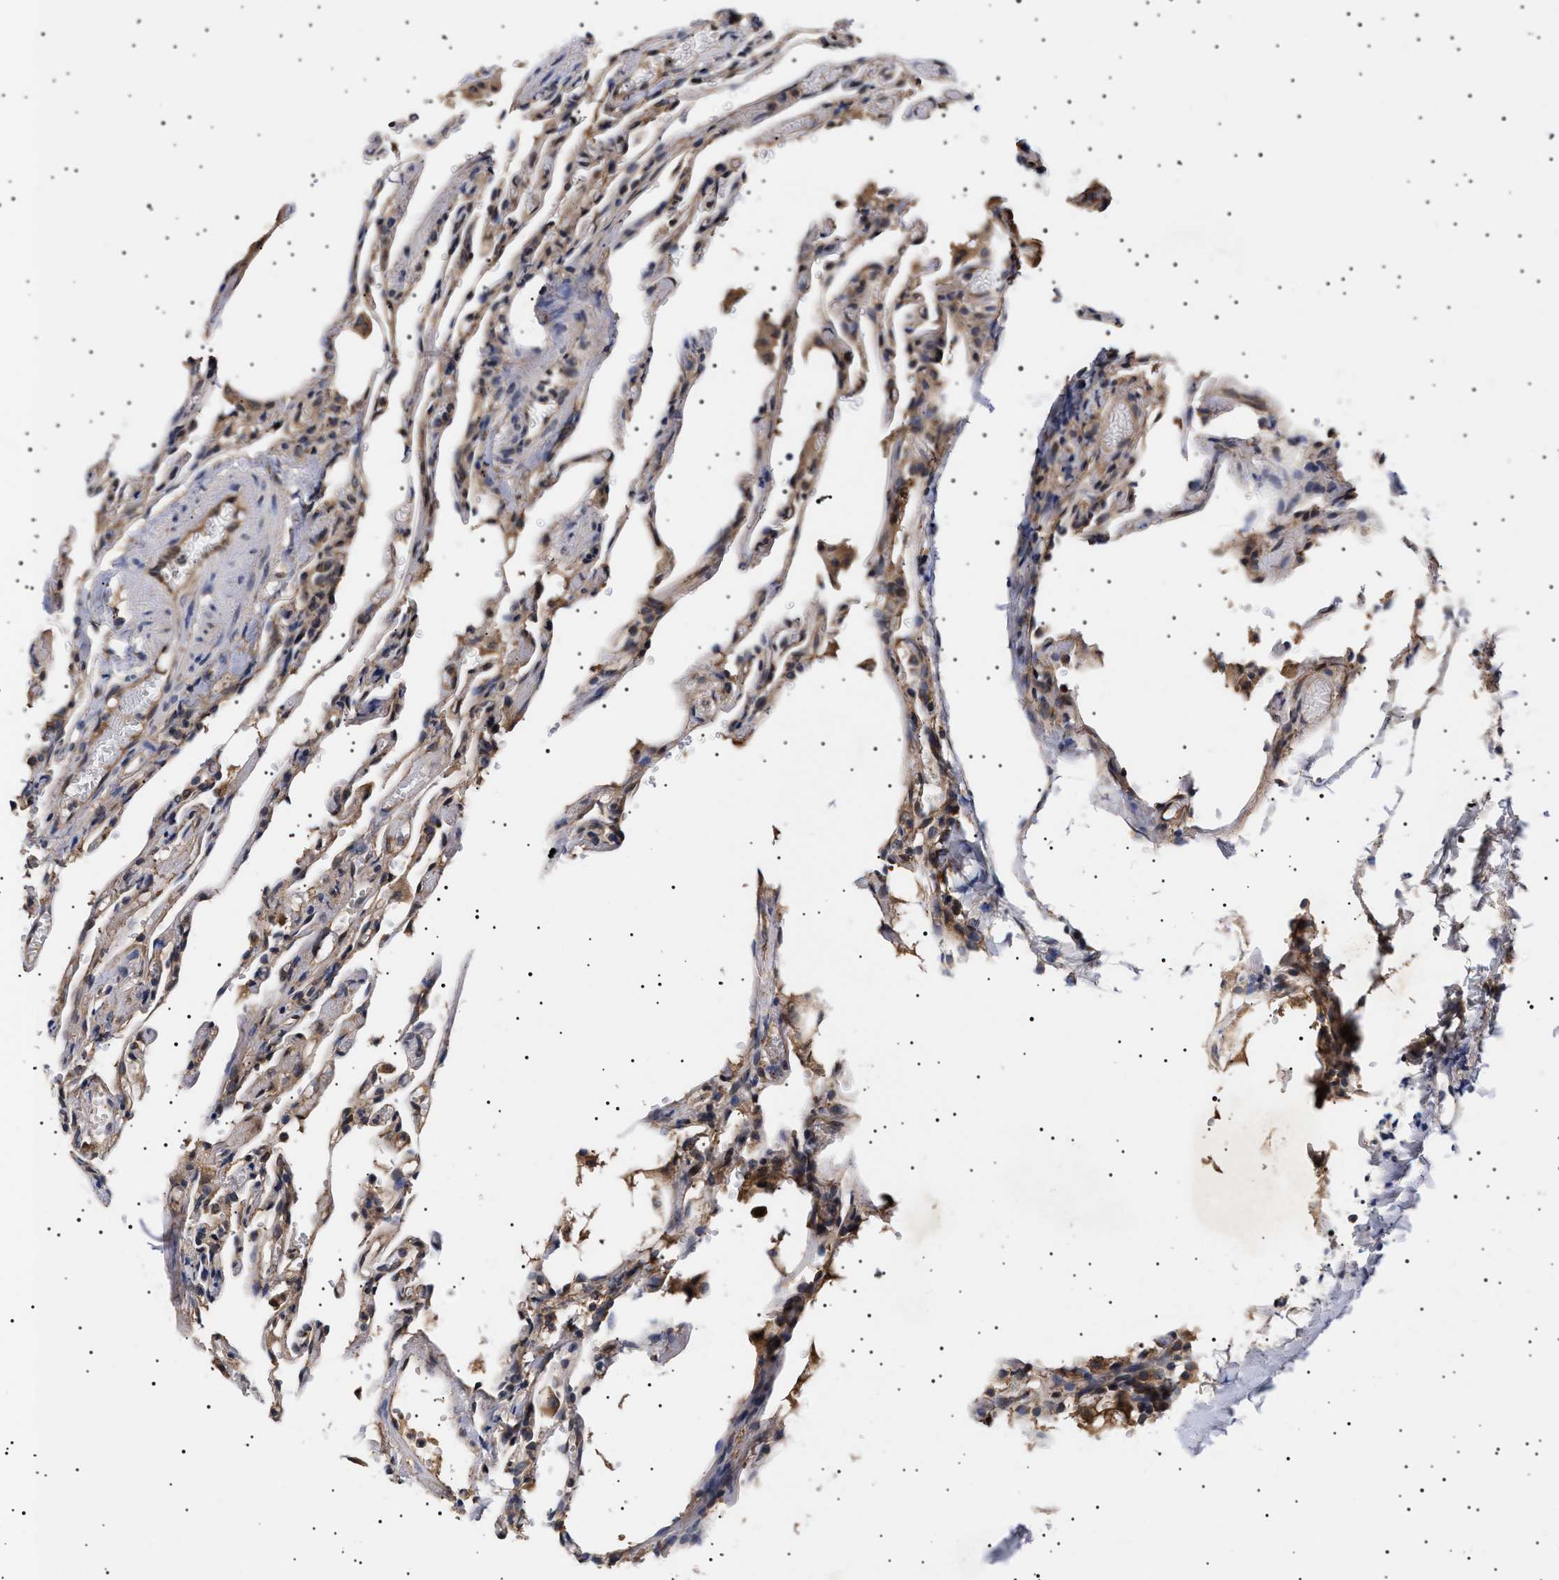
{"staining": {"intensity": "moderate", "quantity": "25%-75%", "location": "cytoplasmic/membranous"}, "tissue": "lung", "cell_type": "Alveolar cells", "image_type": "normal", "snomed": [{"axis": "morphology", "description": "Normal tissue, NOS"}, {"axis": "topography", "description": "Lung"}], "caption": "Lung stained with DAB (3,3'-diaminobenzidine) immunohistochemistry exhibits medium levels of moderate cytoplasmic/membranous expression in about 25%-75% of alveolar cells.", "gene": "KRBA1", "patient": {"sex": "male", "age": 21}}